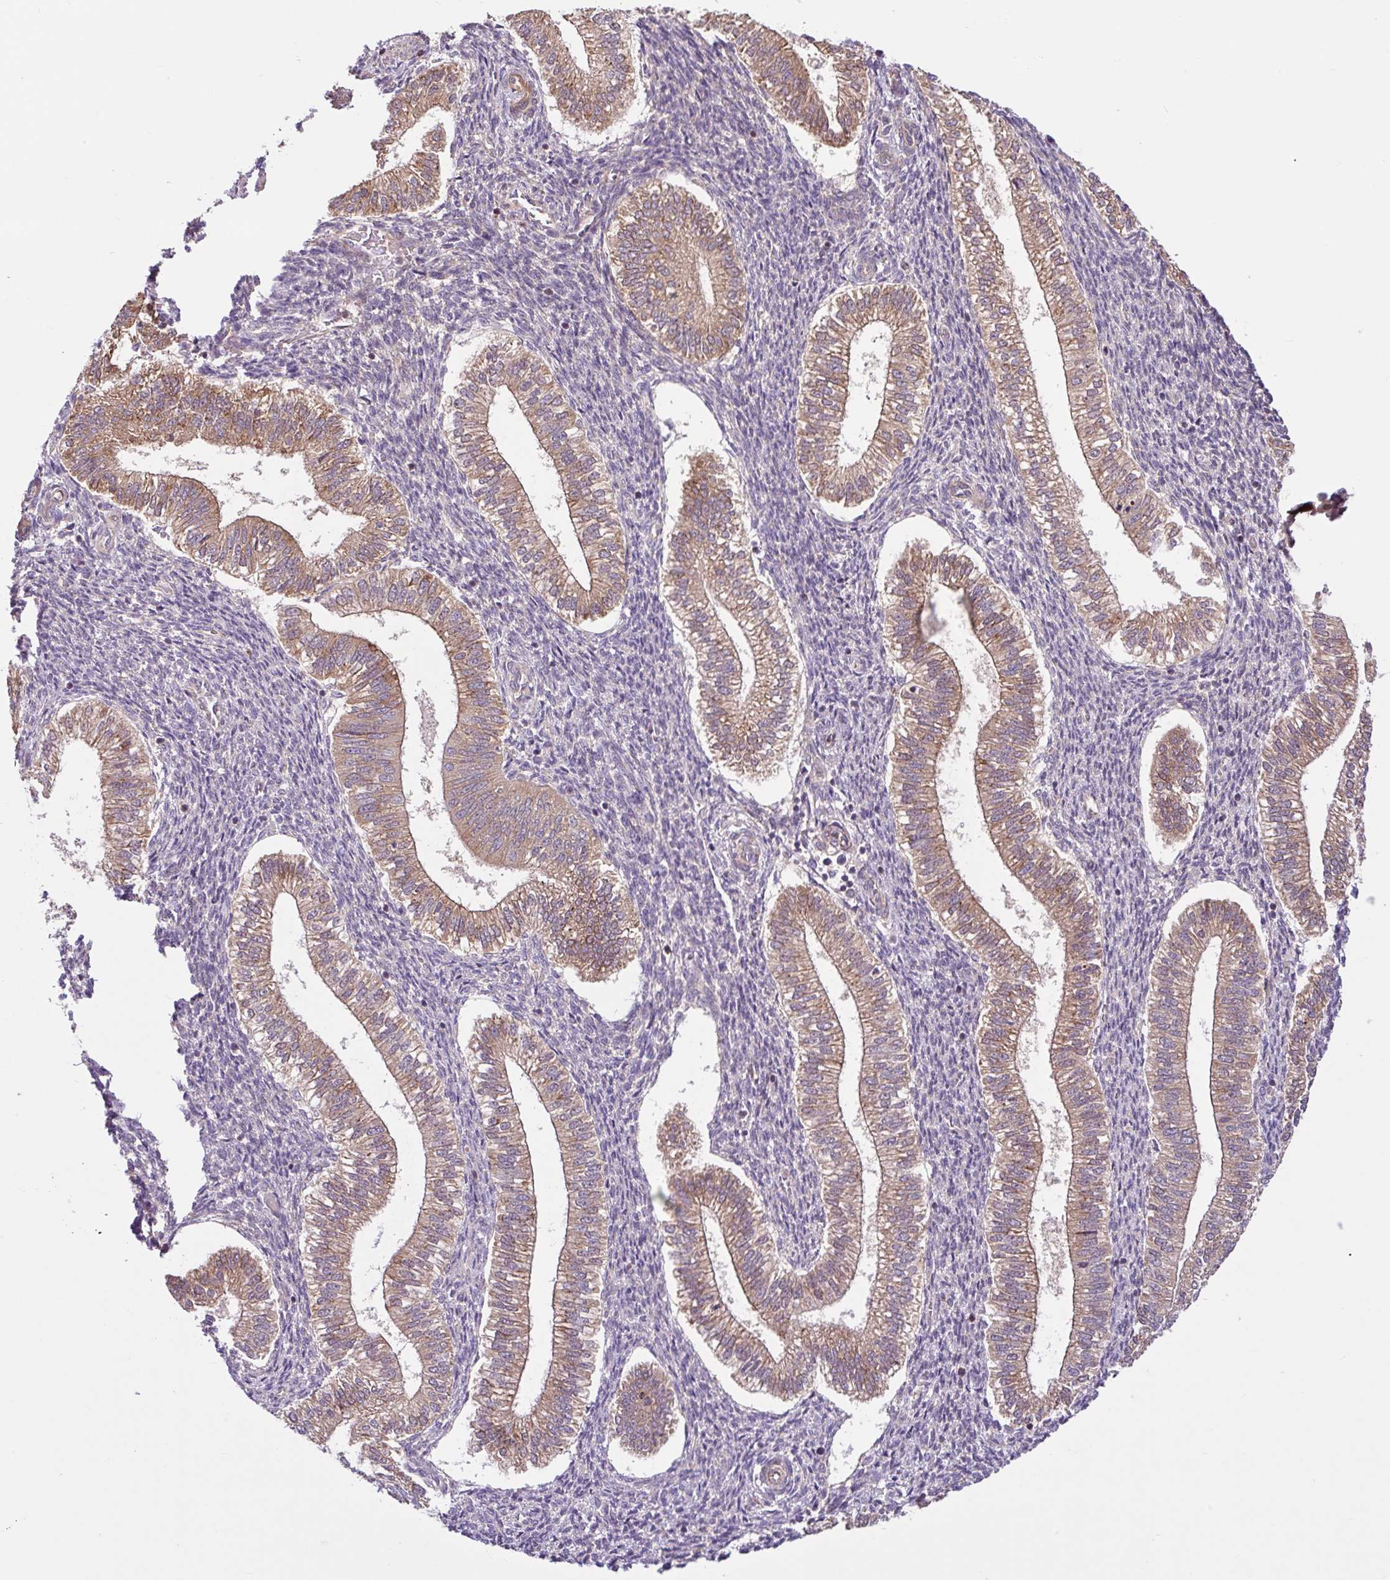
{"staining": {"intensity": "moderate", "quantity": "25%-75%", "location": "cytoplasmic/membranous"}, "tissue": "endometrium", "cell_type": "Cells in endometrial stroma", "image_type": "normal", "snomed": [{"axis": "morphology", "description": "Normal tissue, NOS"}, {"axis": "topography", "description": "Endometrium"}], "caption": "About 25%-75% of cells in endometrial stroma in normal human endometrium show moderate cytoplasmic/membranous protein positivity as visualized by brown immunohistochemical staining.", "gene": "NTPCR", "patient": {"sex": "female", "age": 25}}